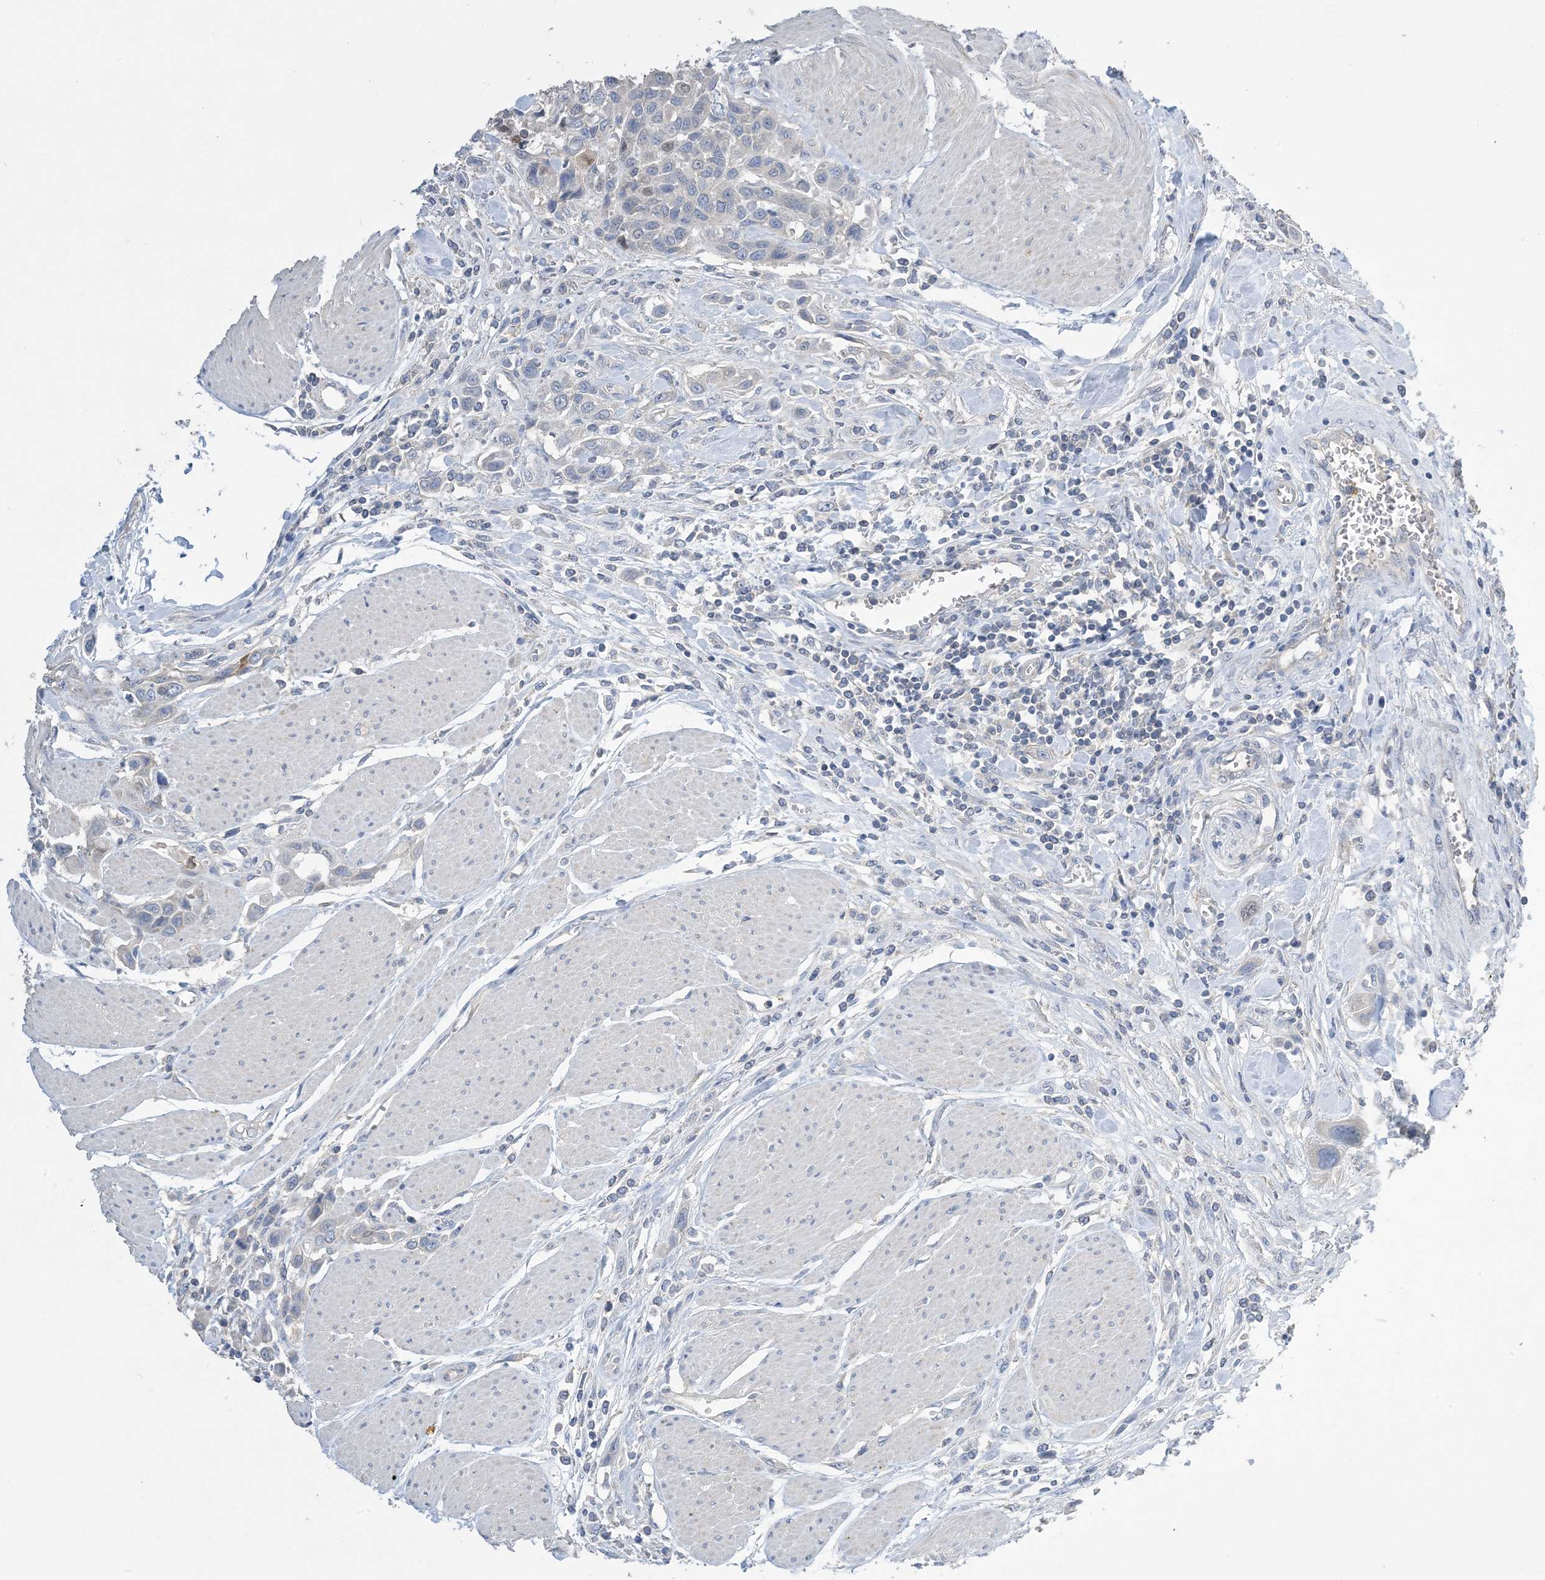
{"staining": {"intensity": "negative", "quantity": "none", "location": "none"}, "tissue": "urothelial cancer", "cell_type": "Tumor cells", "image_type": "cancer", "snomed": [{"axis": "morphology", "description": "Urothelial carcinoma, High grade"}, {"axis": "topography", "description": "Urinary bladder"}], "caption": "Human urothelial carcinoma (high-grade) stained for a protein using immunohistochemistry shows no positivity in tumor cells.", "gene": "KPRP", "patient": {"sex": "male", "age": 50}}